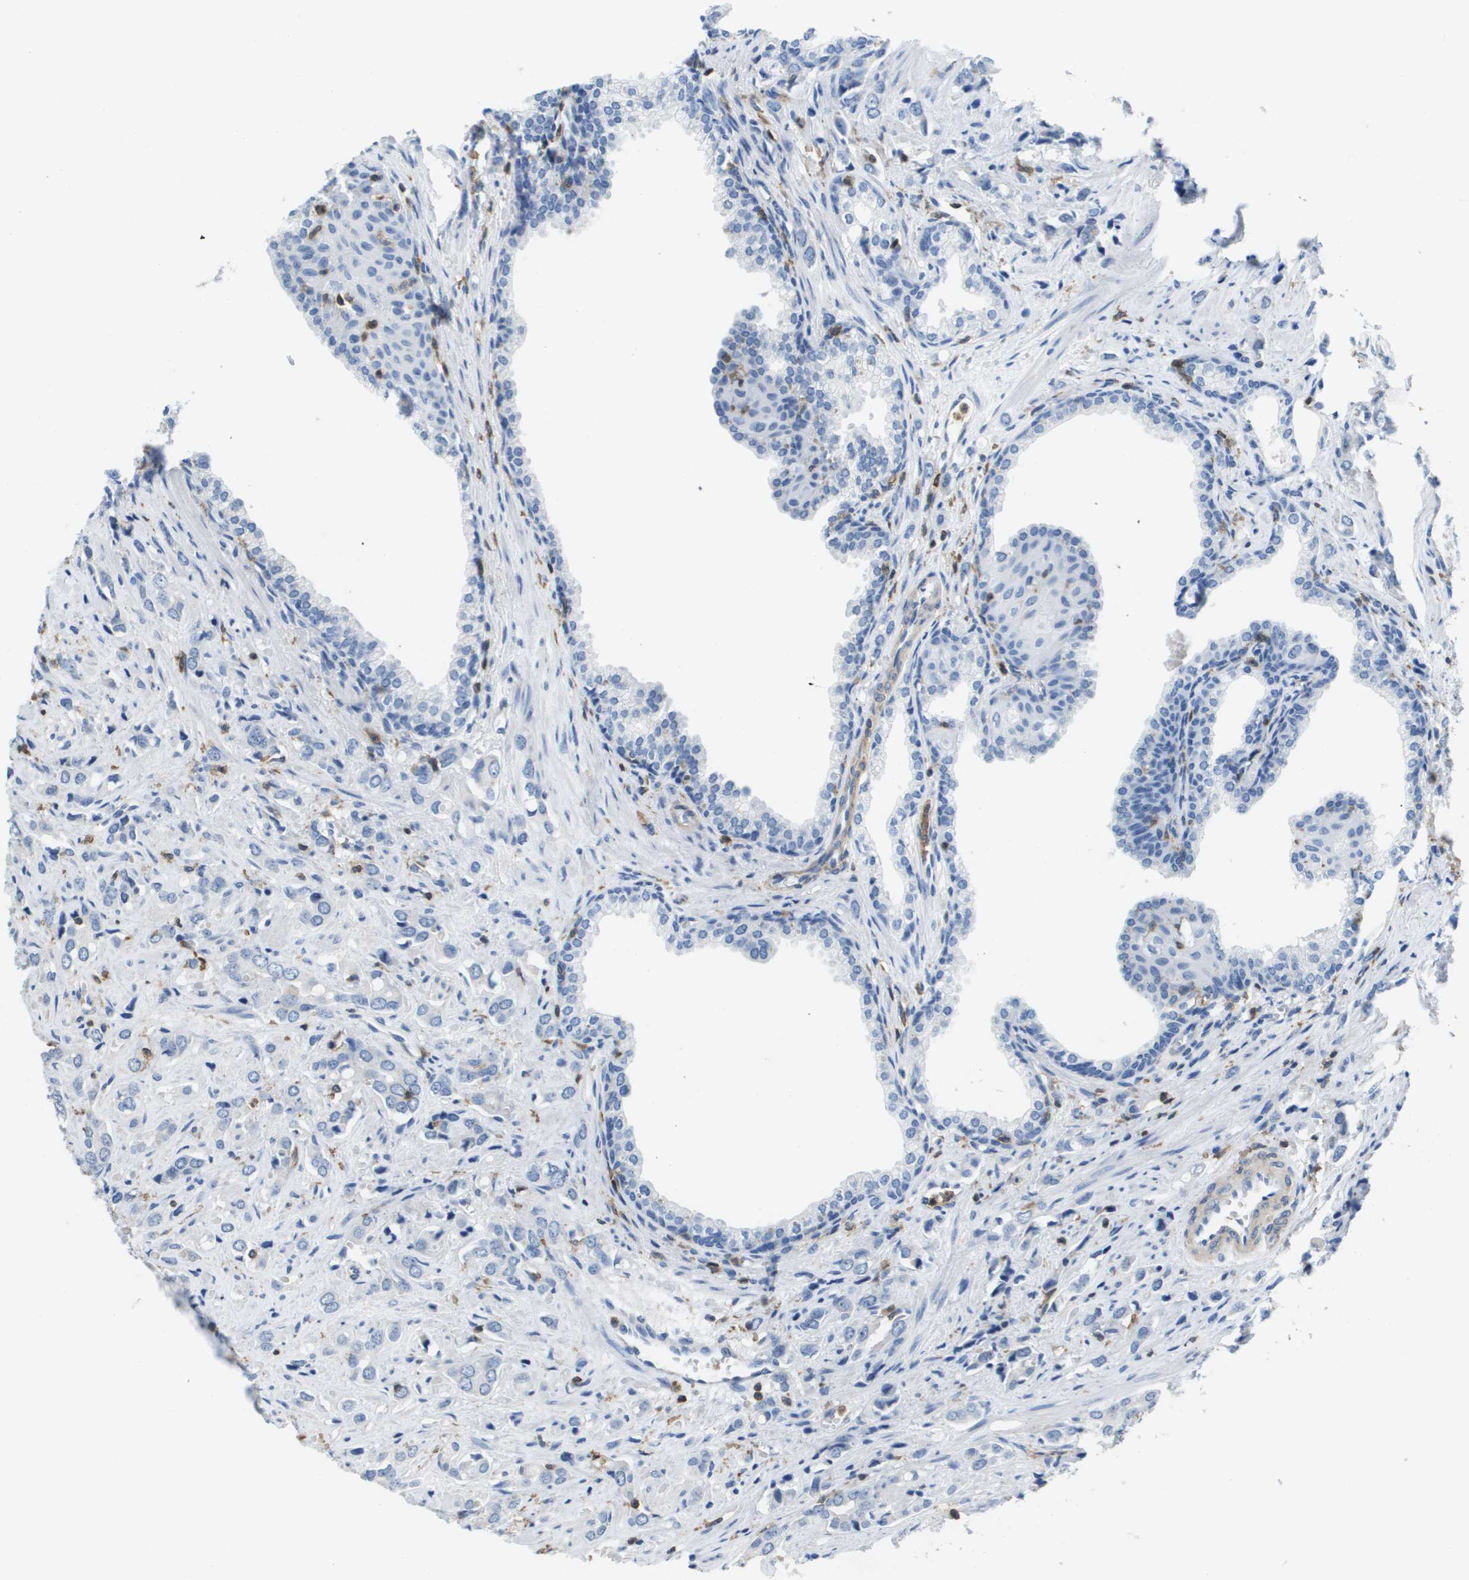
{"staining": {"intensity": "negative", "quantity": "none", "location": "none"}, "tissue": "prostate cancer", "cell_type": "Tumor cells", "image_type": "cancer", "snomed": [{"axis": "morphology", "description": "Adenocarcinoma, High grade"}, {"axis": "topography", "description": "Prostate"}], "caption": "This is an immunohistochemistry (IHC) image of prostate adenocarcinoma (high-grade). There is no positivity in tumor cells.", "gene": "RCSD1", "patient": {"sex": "male", "age": 52}}